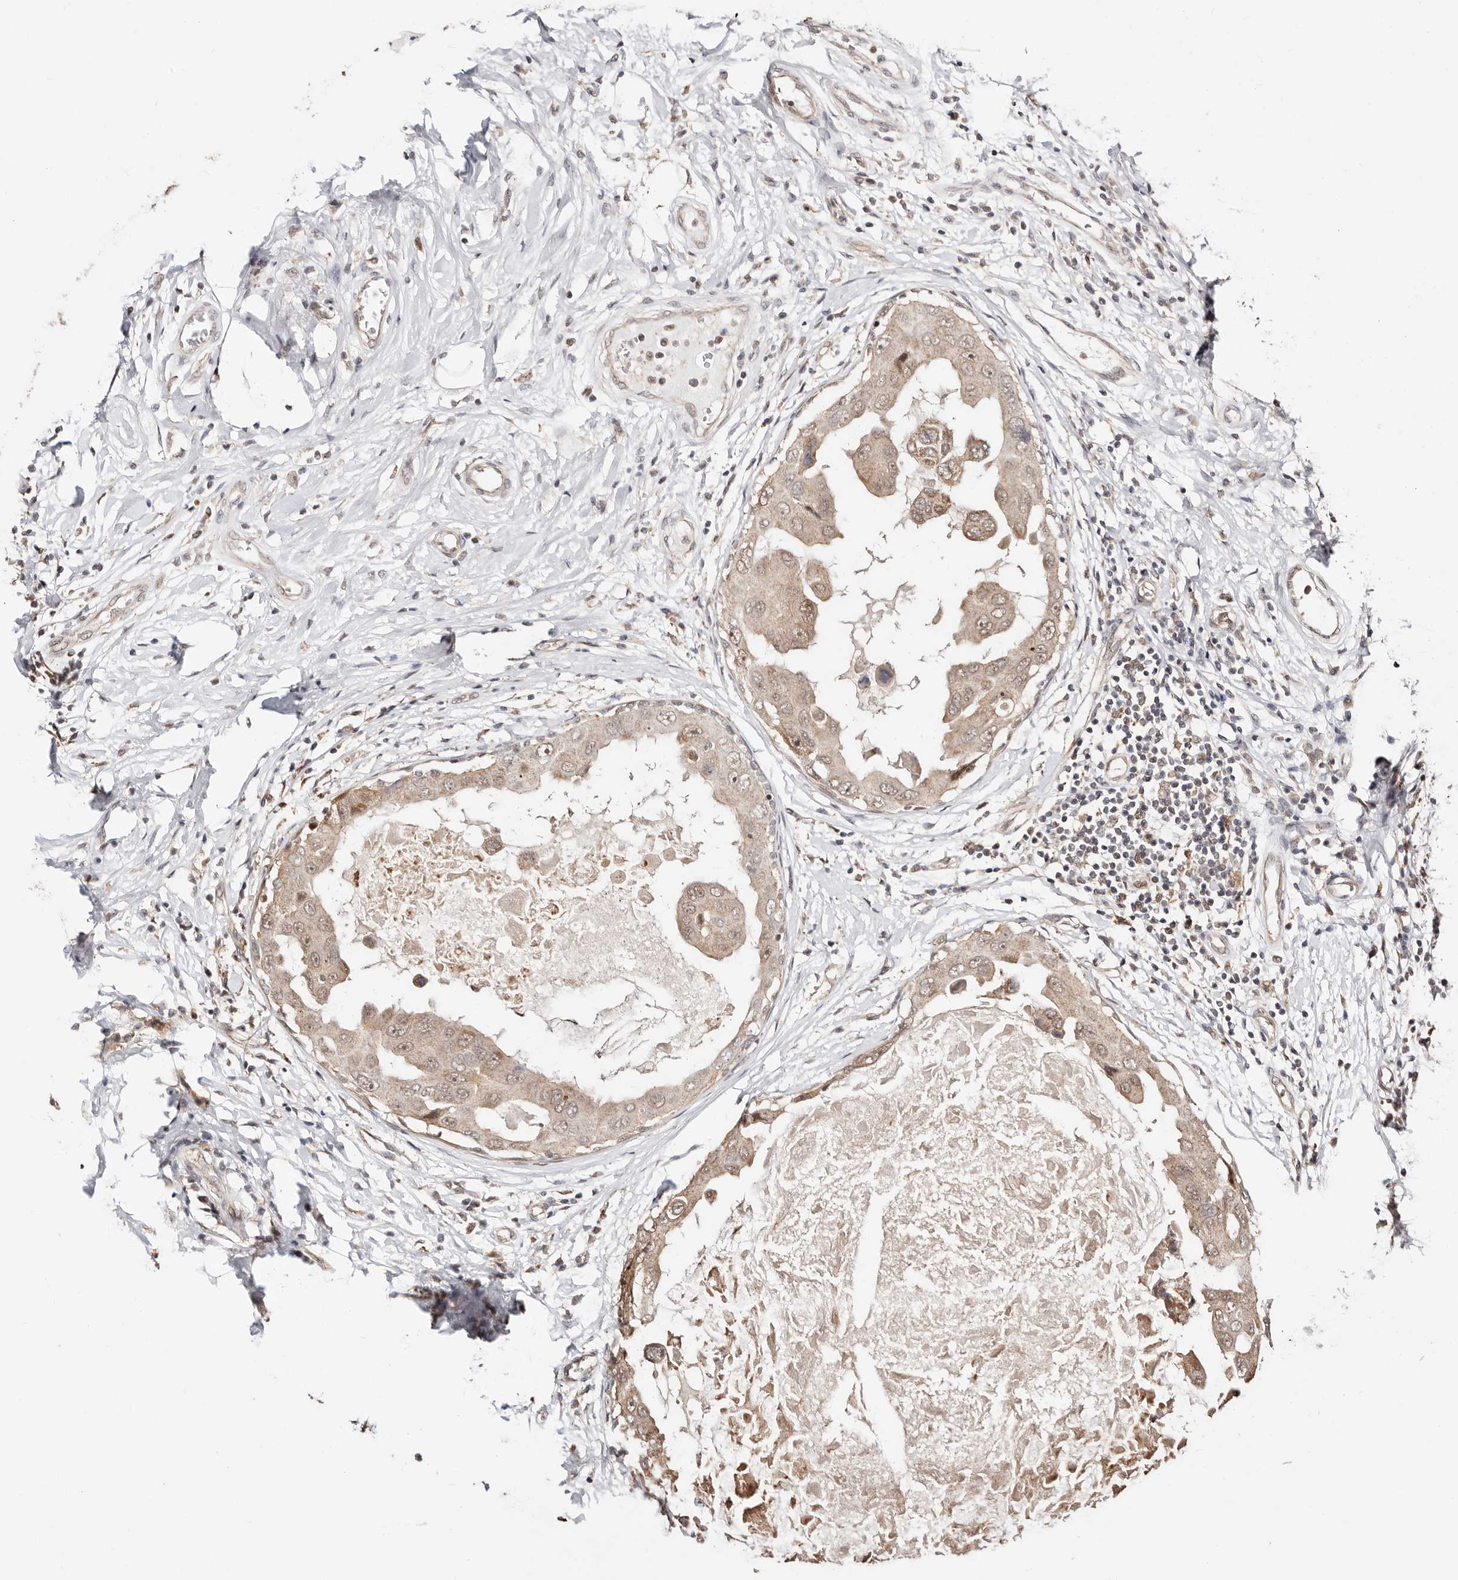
{"staining": {"intensity": "weak", "quantity": ">75%", "location": "cytoplasmic/membranous,nuclear"}, "tissue": "breast cancer", "cell_type": "Tumor cells", "image_type": "cancer", "snomed": [{"axis": "morphology", "description": "Duct carcinoma"}, {"axis": "topography", "description": "Breast"}], "caption": "Infiltrating ductal carcinoma (breast) was stained to show a protein in brown. There is low levels of weak cytoplasmic/membranous and nuclear staining in approximately >75% of tumor cells.", "gene": "CTNNBL1", "patient": {"sex": "female", "age": 27}}